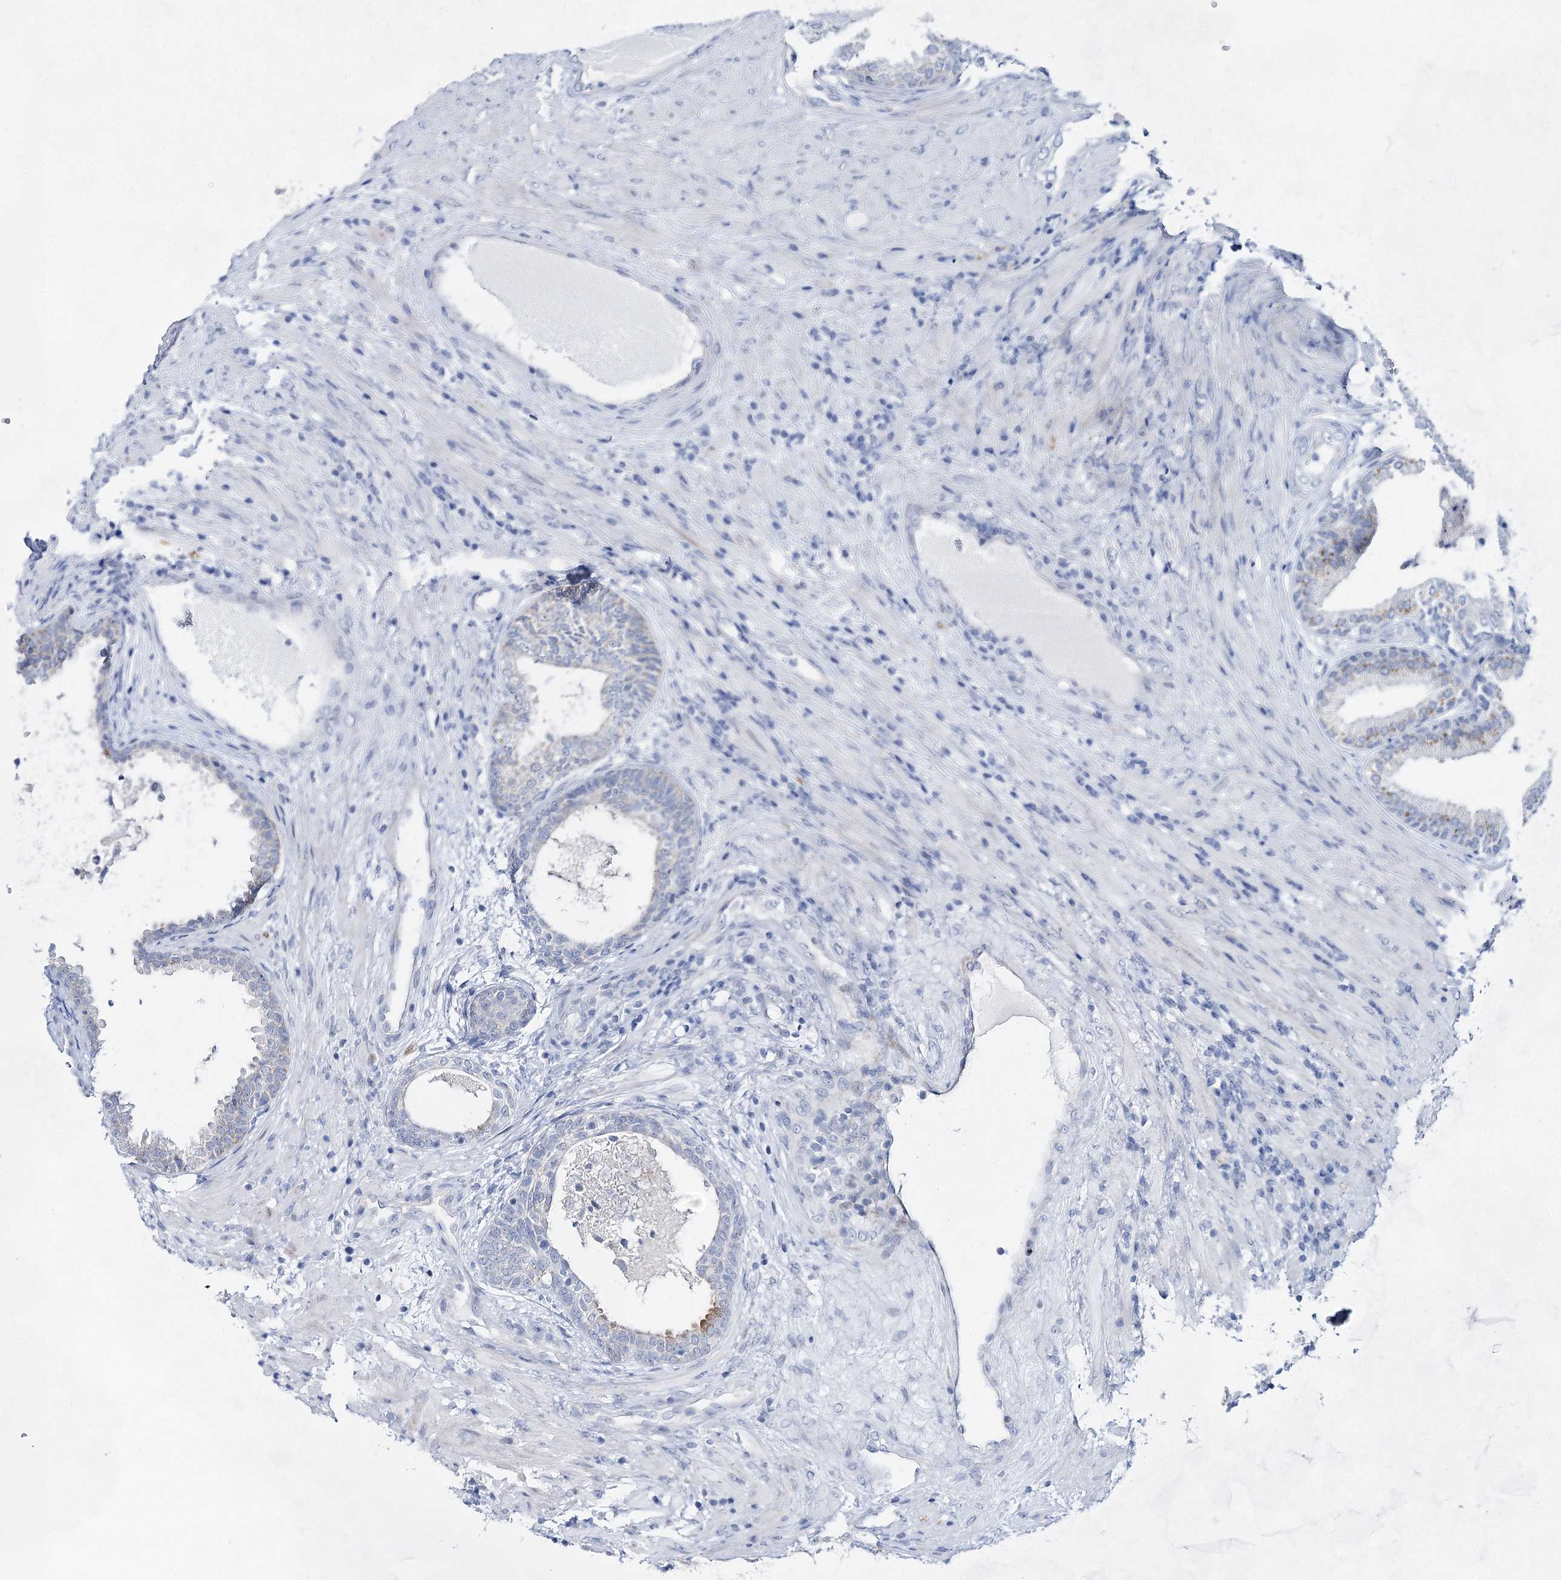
{"staining": {"intensity": "negative", "quantity": "none", "location": "none"}, "tissue": "prostate", "cell_type": "Glandular cells", "image_type": "normal", "snomed": [{"axis": "morphology", "description": "Normal tissue, NOS"}, {"axis": "topography", "description": "Prostate"}], "caption": "The micrograph shows no staining of glandular cells in normal prostate.", "gene": "BPHL", "patient": {"sex": "male", "age": 76}}